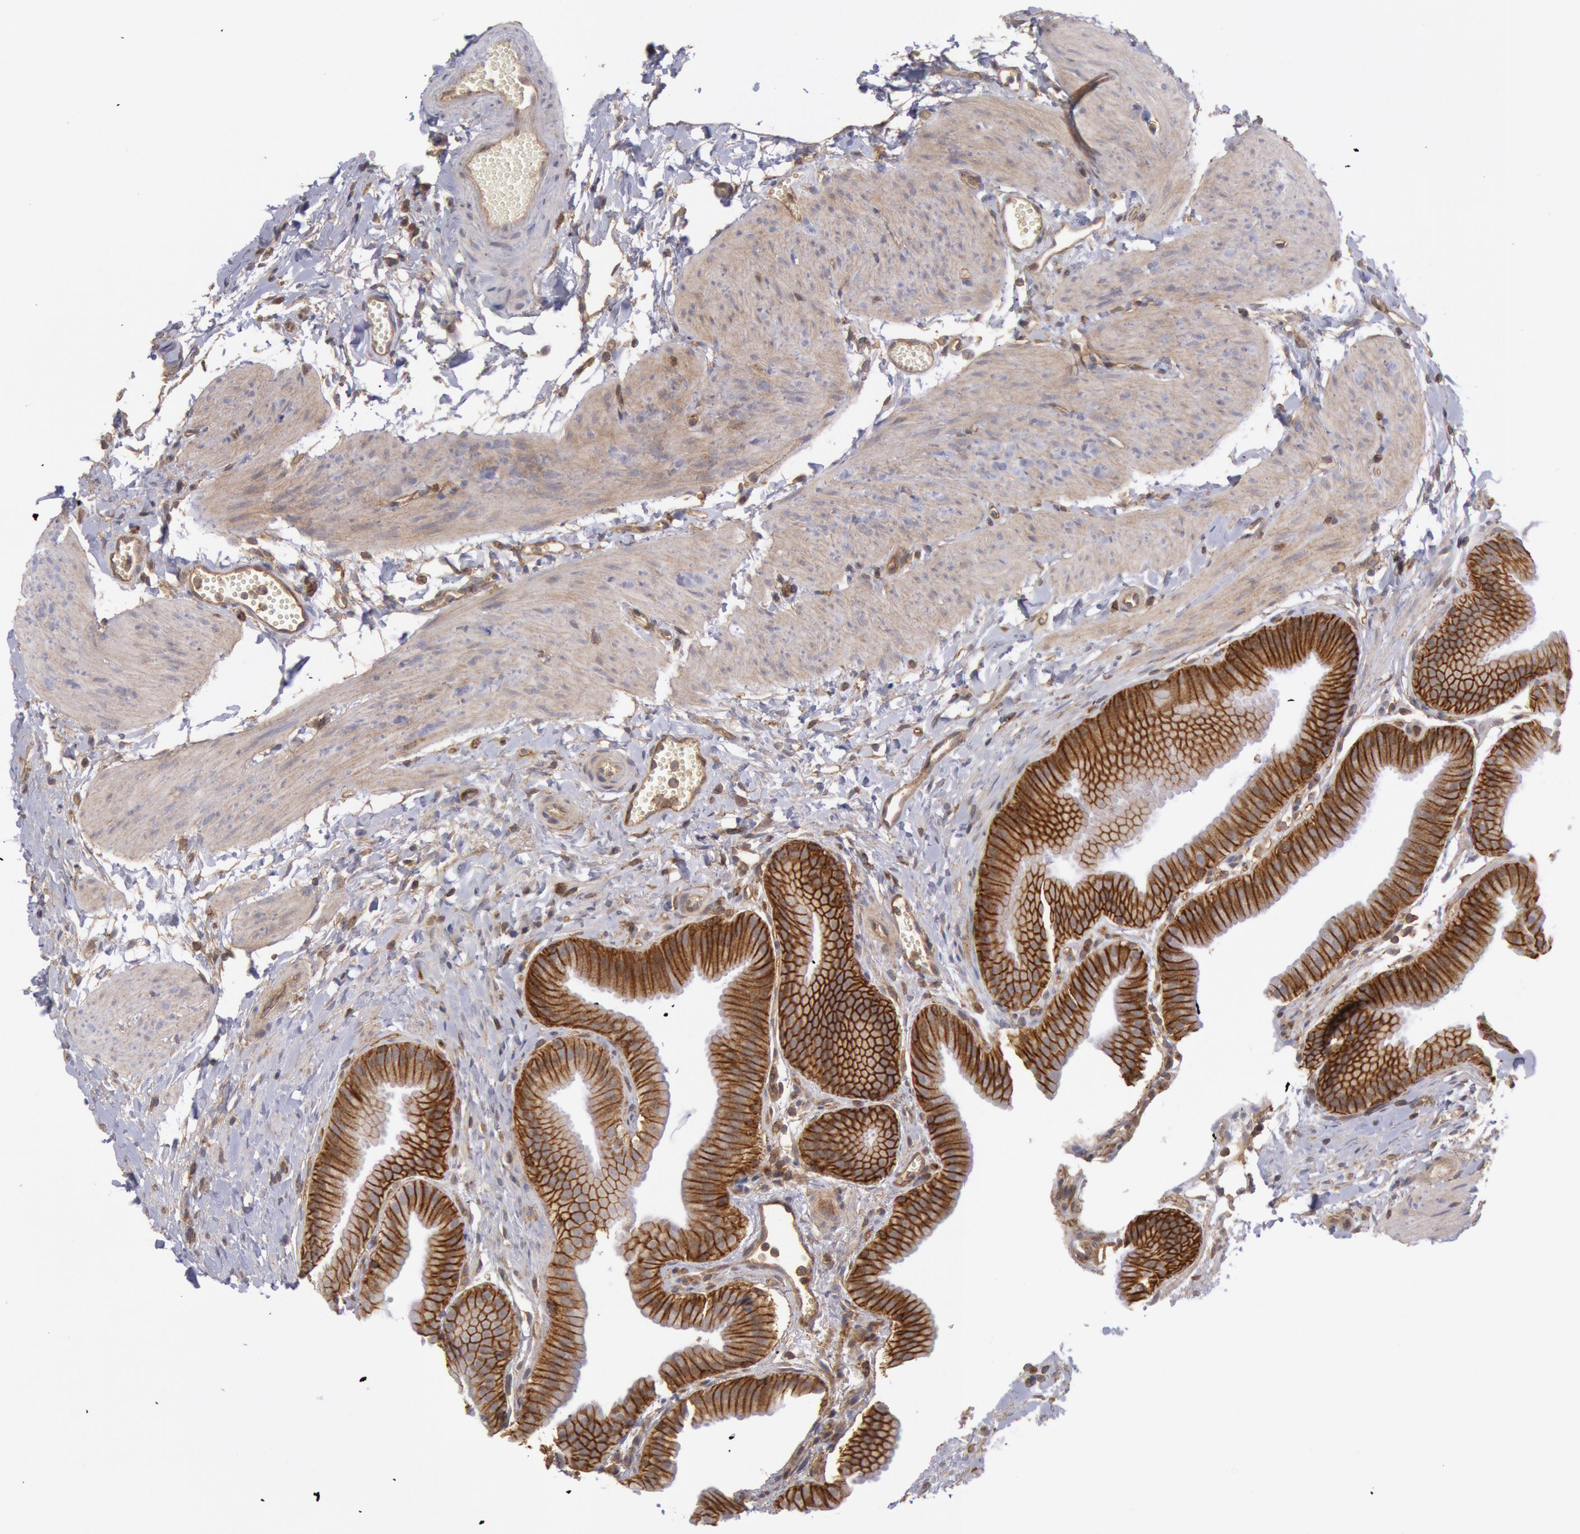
{"staining": {"intensity": "strong", "quantity": ">75%", "location": "cytoplasmic/membranous"}, "tissue": "gallbladder", "cell_type": "Glandular cells", "image_type": "normal", "snomed": [{"axis": "morphology", "description": "Normal tissue, NOS"}, {"axis": "topography", "description": "Gallbladder"}], "caption": "Gallbladder stained with immunohistochemistry (IHC) displays strong cytoplasmic/membranous positivity in approximately >75% of glandular cells.", "gene": "STX4", "patient": {"sex": "female", "age": 63}}